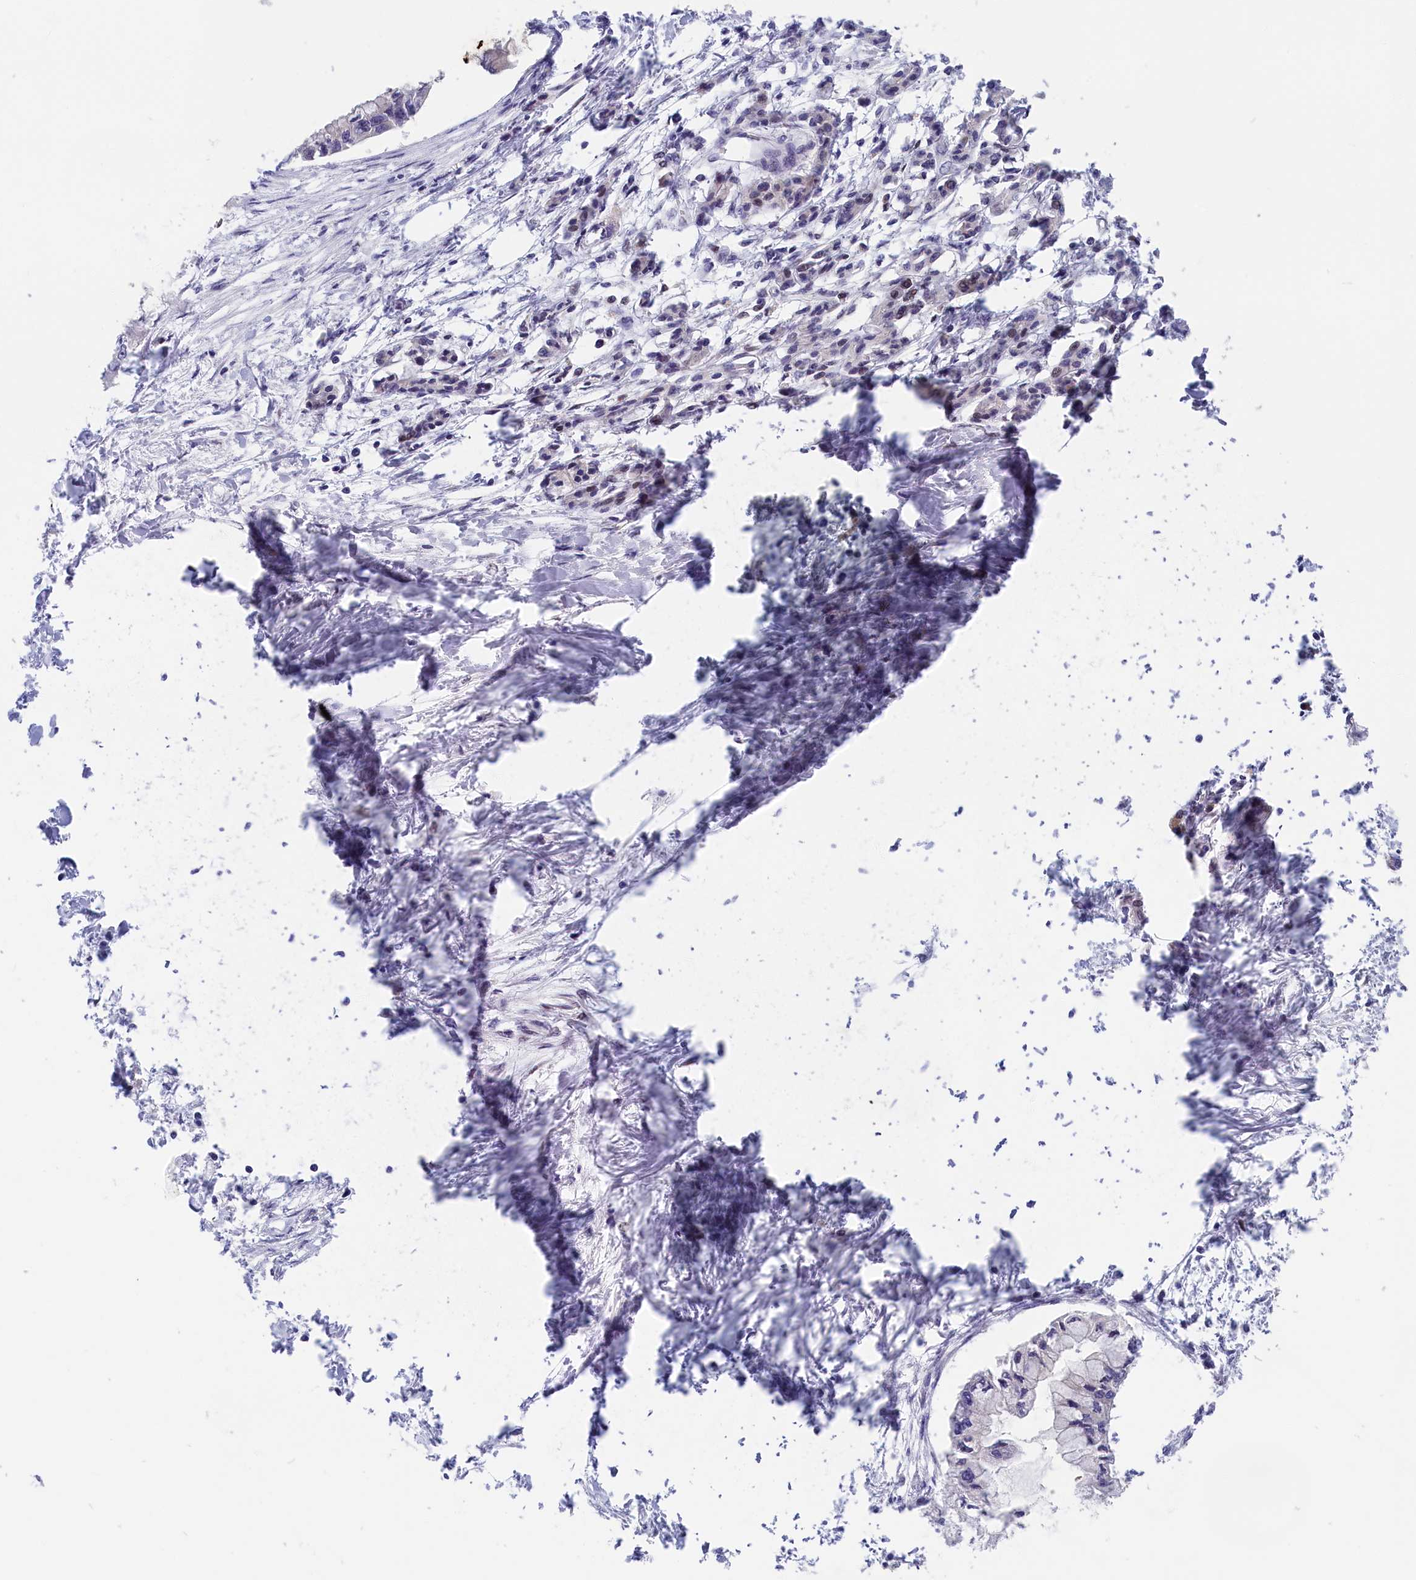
{"staining": {"intensity": "negative", "quantity": "none", "location": "none"}, "tissue": "pancreatic cancer", "cell_type": "Tumor cells", "image_type": "cancer", "snomed": [{"axis": "morphology", "description": "Adenocarcinoma, NOS"}, {"axis": "topography", "description": "Pancreas"}], "caption": "Immunohistochemical staining of pancreatic adenocarcinoma displays no significant staining in tumor cells.", "gene": "CHST12", "patient": {"sex": "male", "age": 48}}